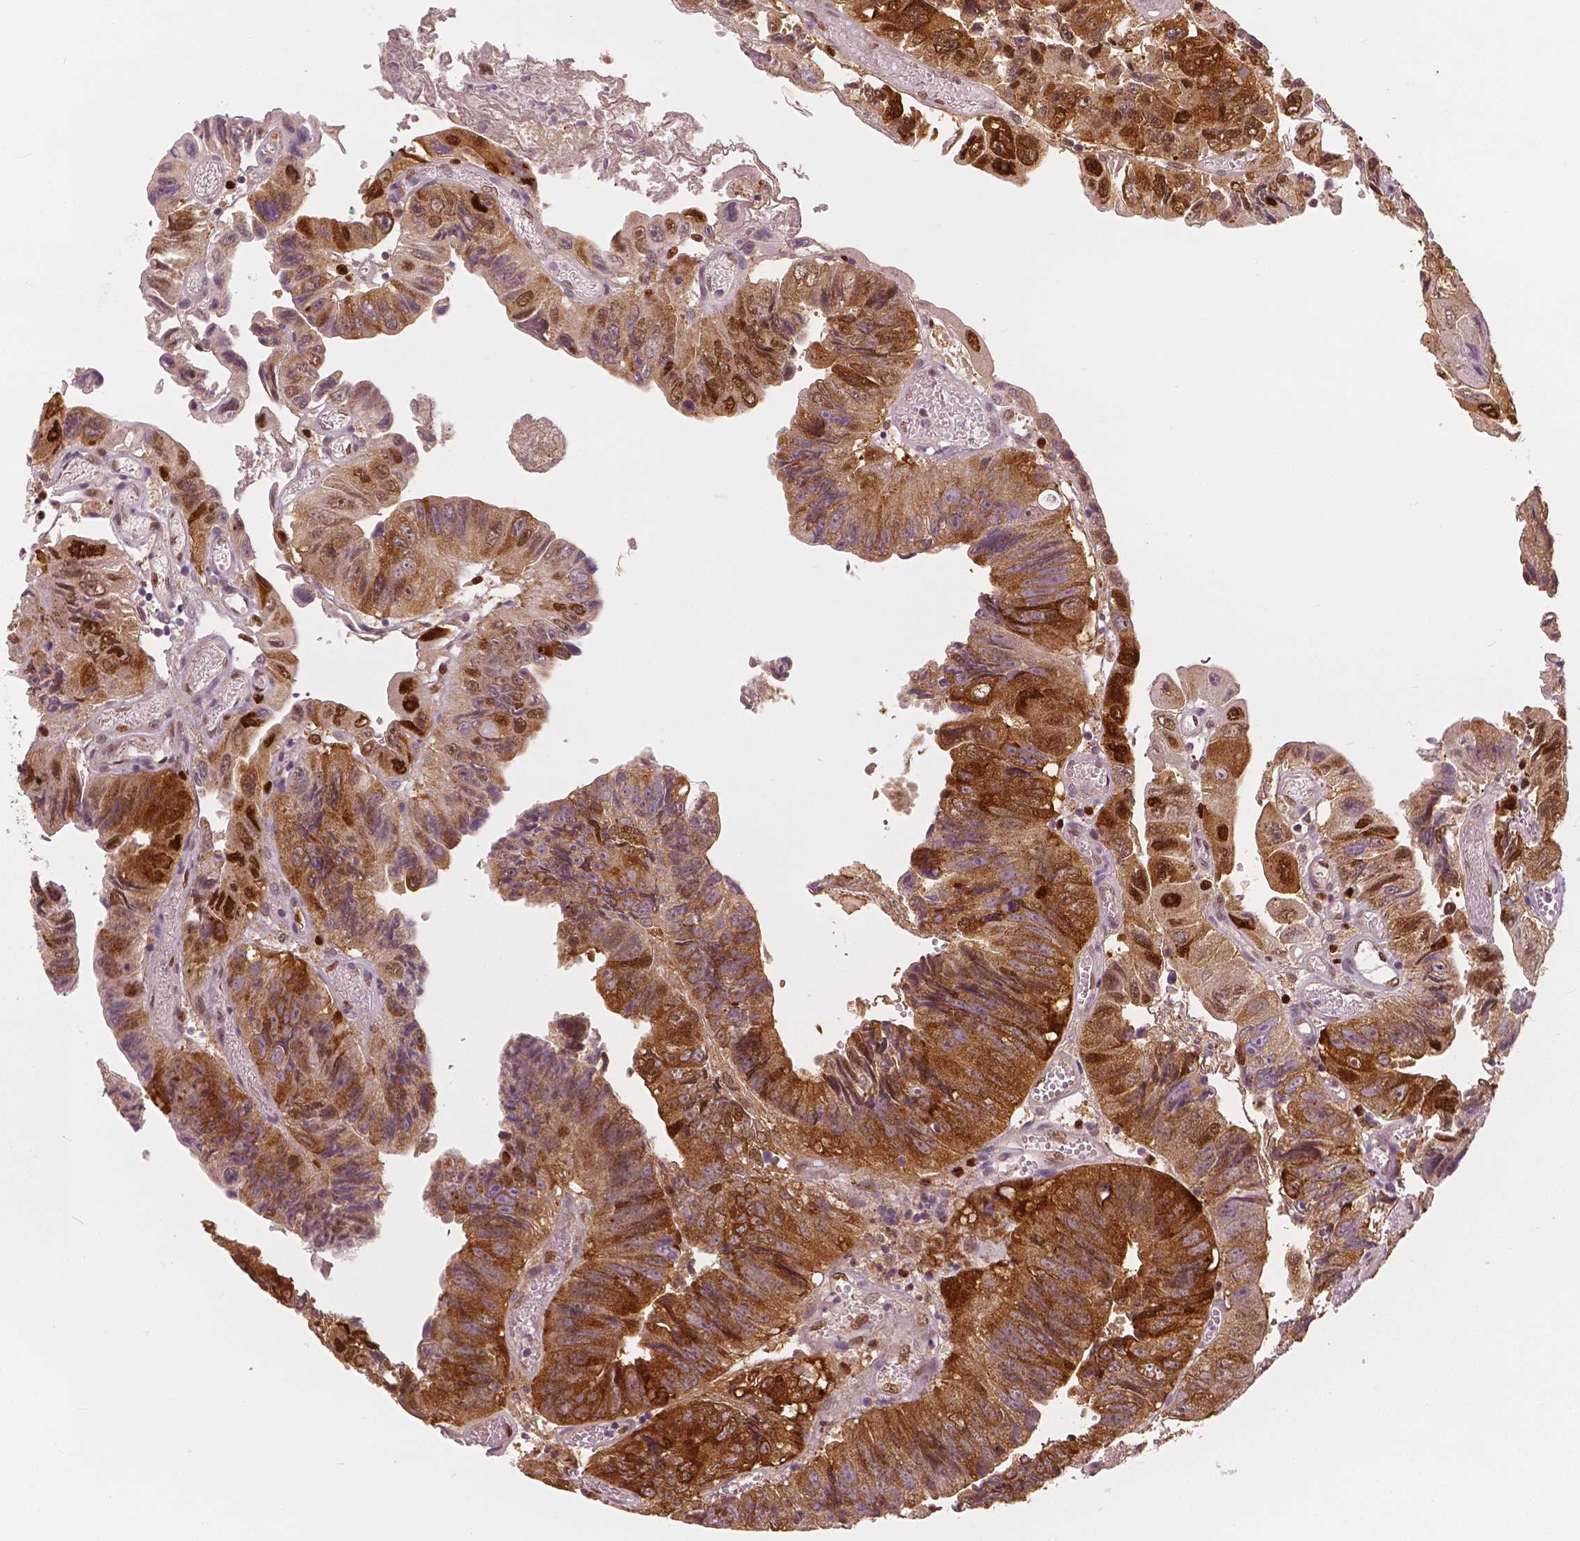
{"staining": {"intensity": "strong", "quantity": ">75%", "location": "cytoplasmic/membranous,nuclear"}, "tissue": "colorectal cancer", "cell_type": "Tumor cells", "image_type": "cancer", "snomed": [{"axis": "morphology", "description": "Adenocarcinoma, NOS"}, {"axis": "topography", "description": "Colon"}], "caption": "Brown immunohistochemical staining in adenocarcinoma (colorectal) demonstrates strong cytoplasmic/membranous and nuclear expression in approximately >75% of tumor cells. (Stains: DAB in brown, nuclei in blue, Microscopy: brightfield microscopy at high magnification).", "gene": "SQSTM1", "patient": {"sex": "female", "age": 84}}